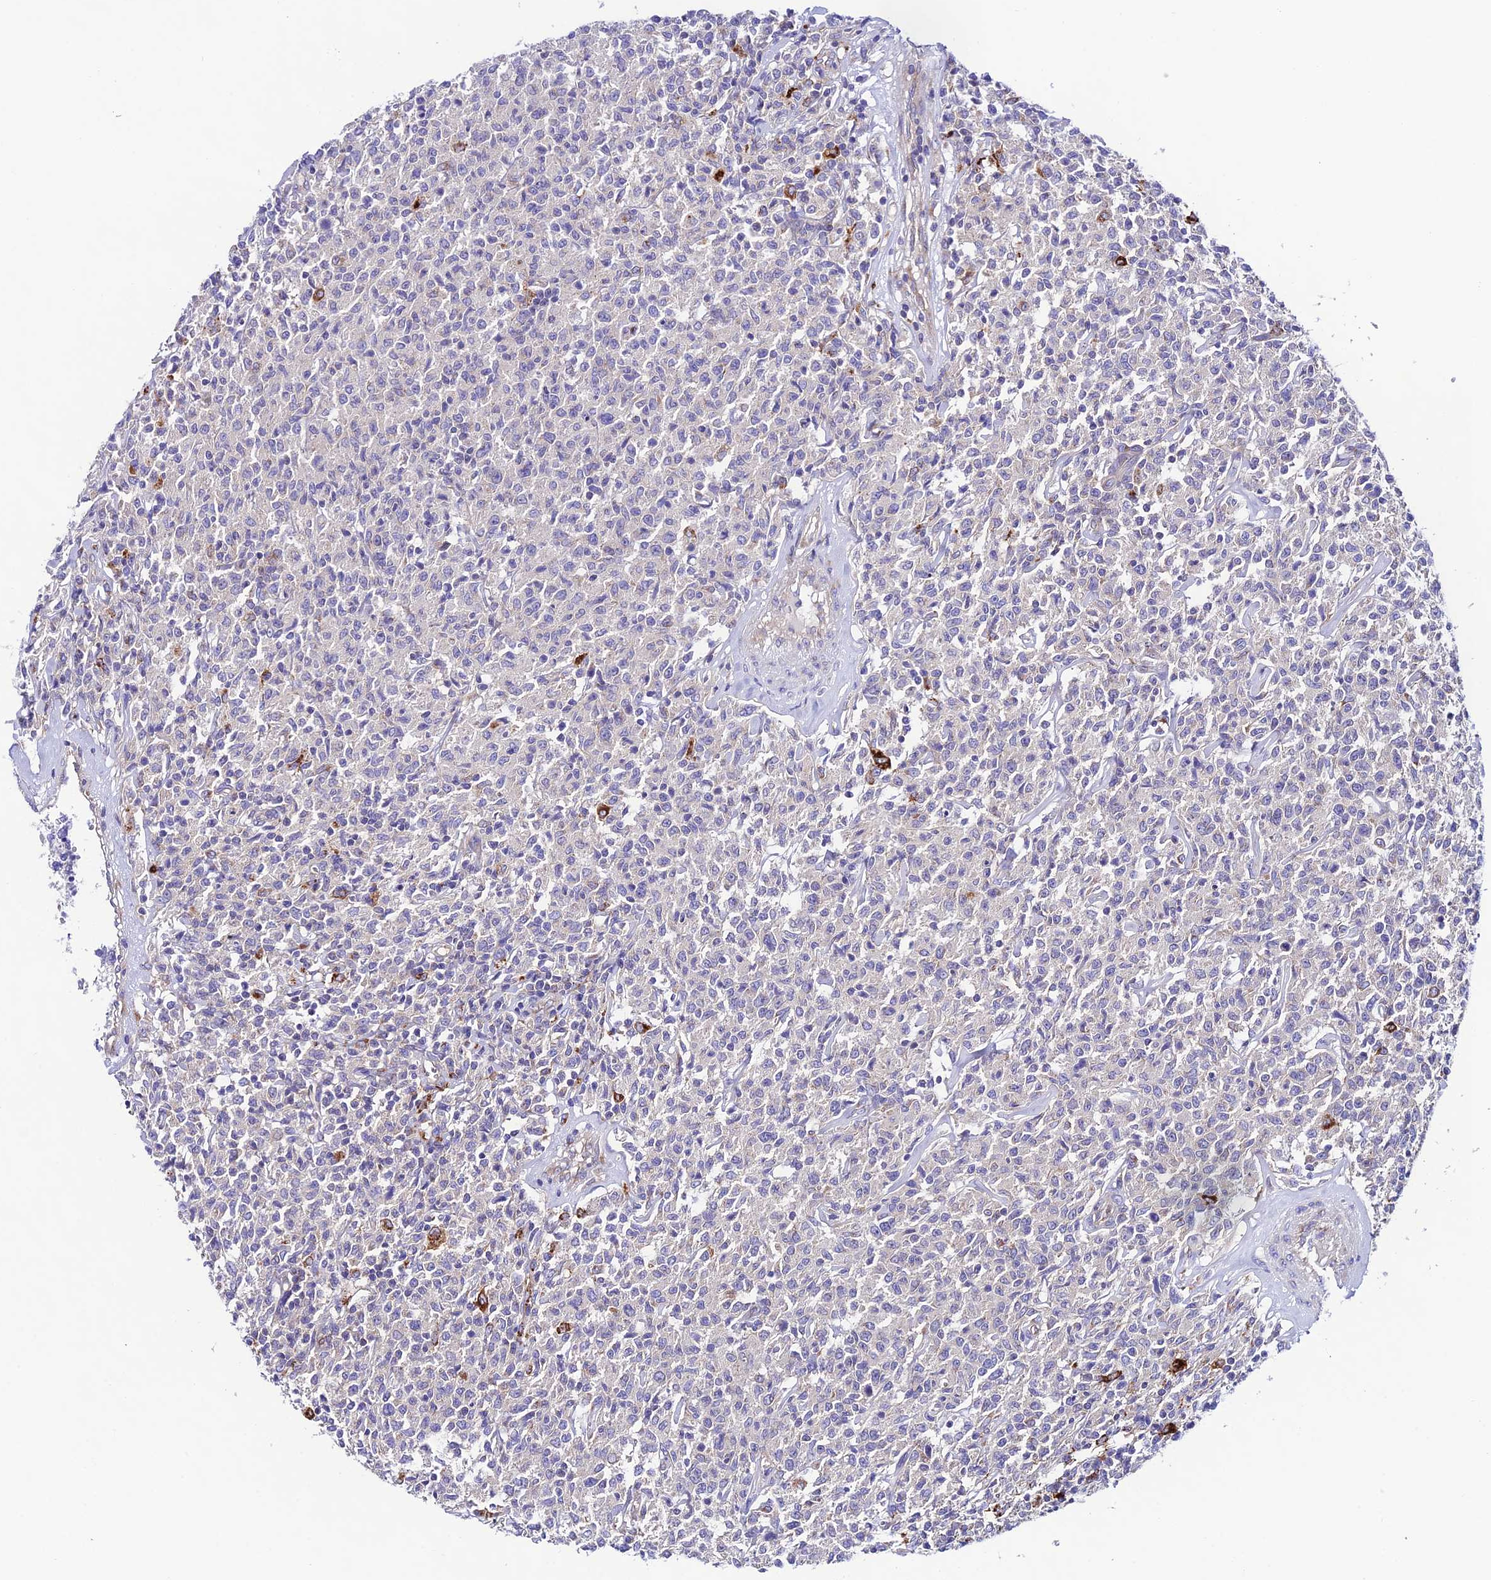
{"staining": {"intensity": "negative", "quantity": "none", "location": "none"}, "tissue": "lymphoma", "cell_type": "Tumor cells", "image_type": "cancer", "snomed": [{"axis": "morphology", "description": "Malignant lymphoma, non-Hodgkin's type, Low grade"}, {"axis": "topography", "description": "Small intestine"}], "caption": "Immunohistochemistry of human lymphoma displays no expression in tumor cells.", "gene": "LACTB2", "patient": {"sex": "female", "age": 59}}